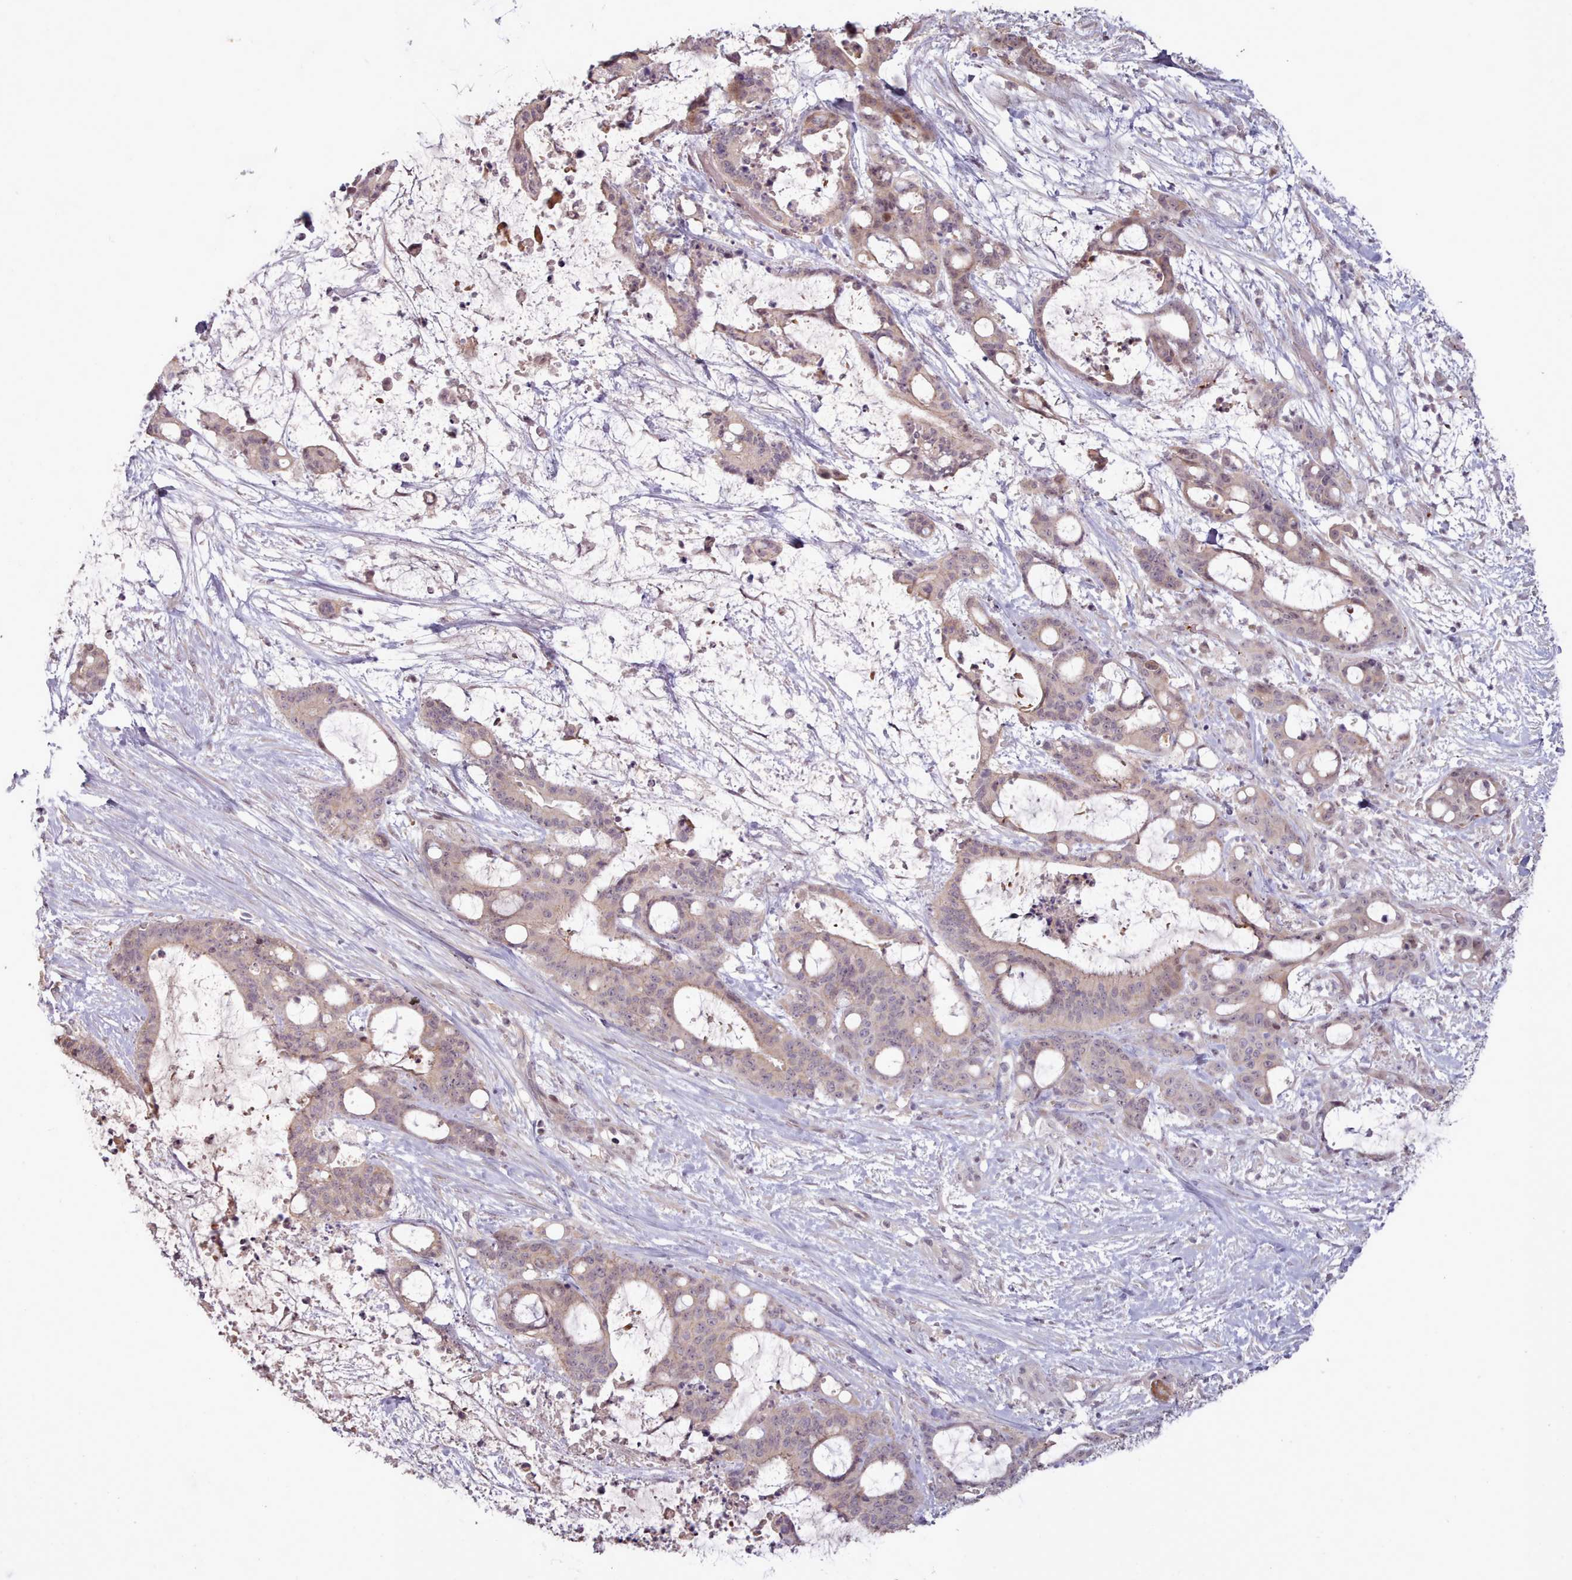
{"staining": {"intensity": "weak", "quantity": "<25%", "location": "cytoplasmic/membranous"}, "tissue": "liver cancer", "cell_type": "Tumor cells", "image_type": "cancer", "snomed": [{"axis": "morphology", "description": "Normal tissue, NOS"}, {"axis": "morphology", "description": "Cholangiocarcinoma"}, {"axis": "topography", "description": "Liver"}, {"axis": "topography", "description": "Peripheral nerve tissue"}], "caption": "Human cholangiocarcinoma (liver) stained for a protein using IHC exhibits no positivity in tumor cells.", "gene": "LEFTY2", "patient": {"sex": "female", "age": 73}}